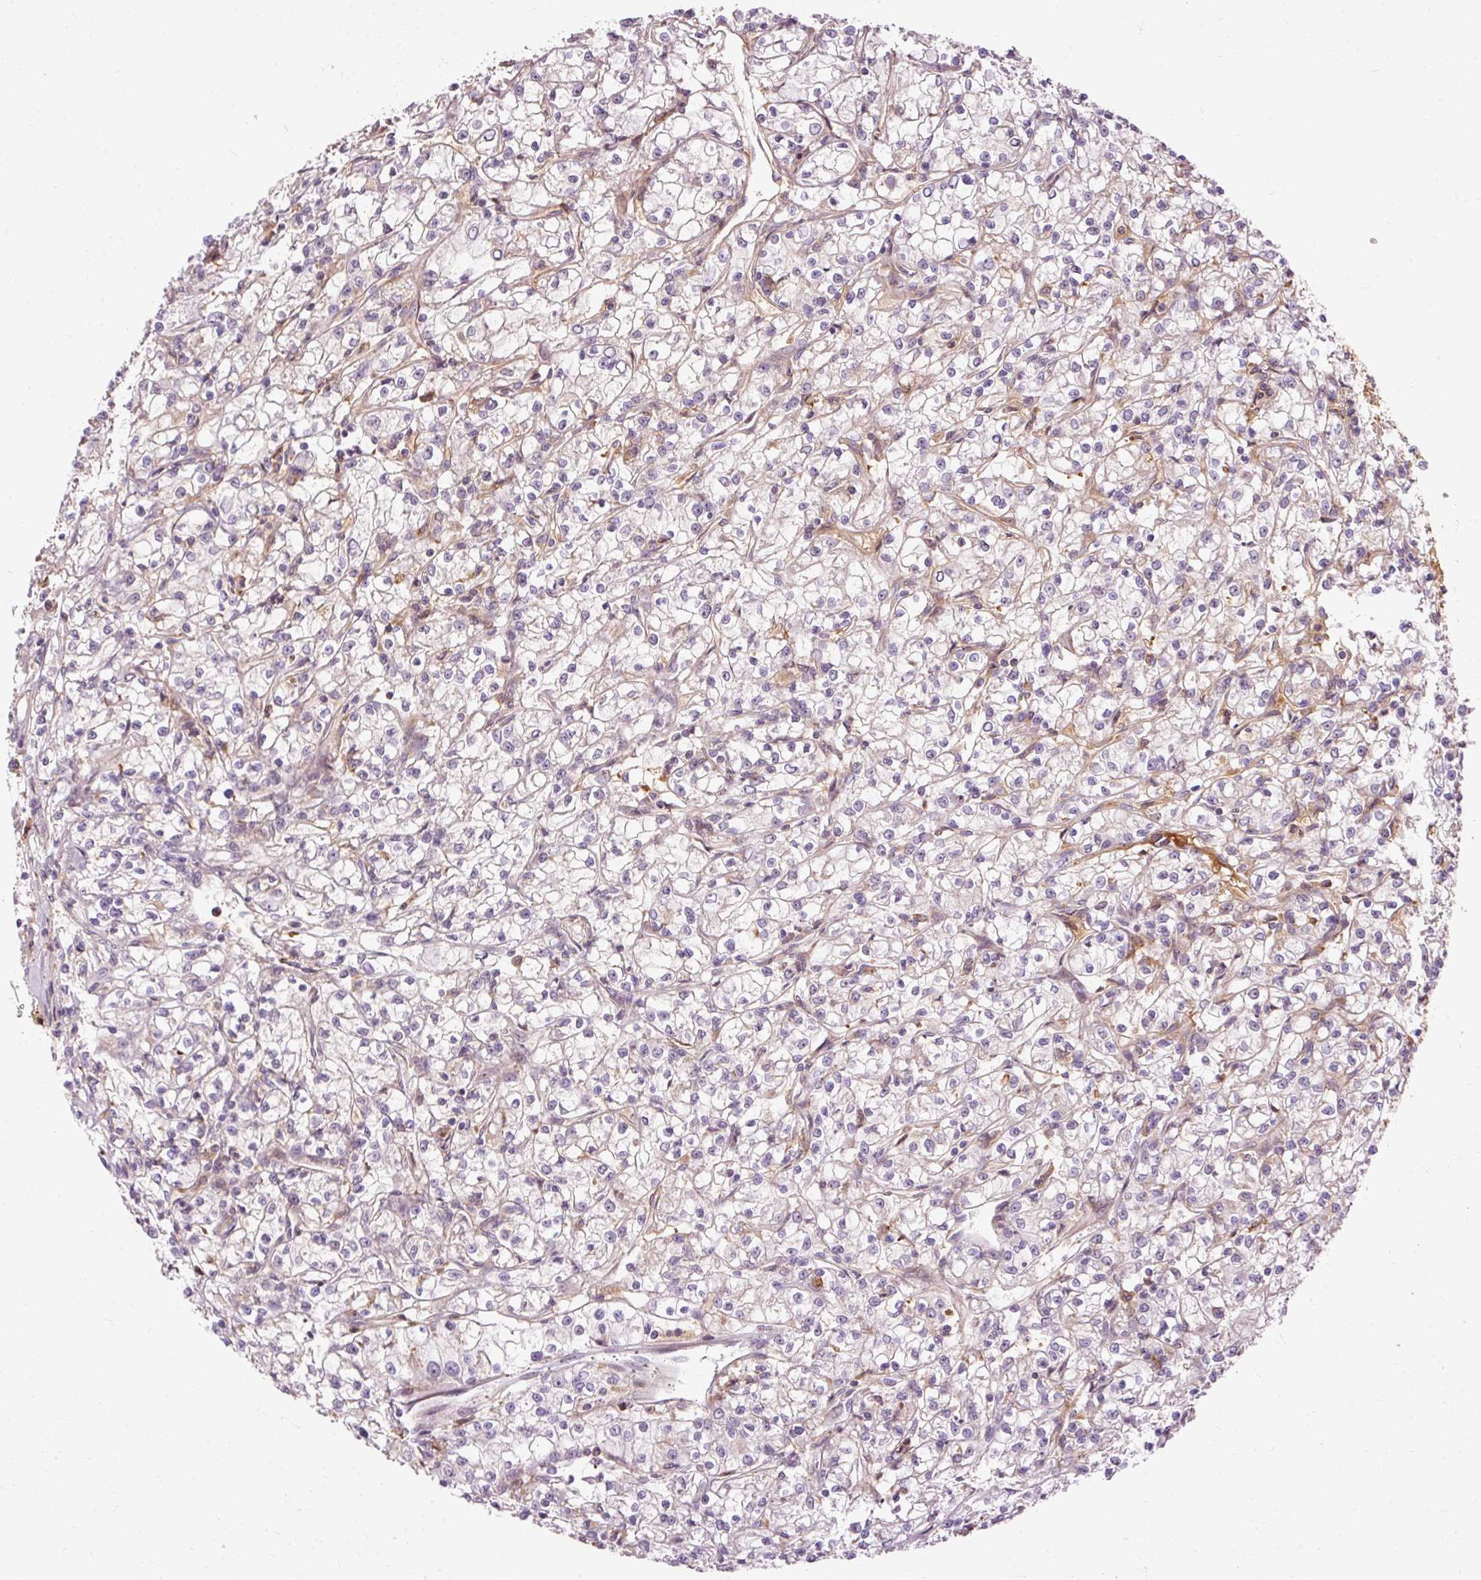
{"staining": {"intensity": "weak", "quantity": "<25%", "location": "cytoplasmic/membranous"}, "tissue": "renal cancer", "cell_type": "Tumor cells", "image_type": "cancer", "snomed": [{"axis": "morphology", "description": "Adenocarcinoma, NOS"}, {"axis": "topography", "description": "Kidney"}], "caption": "This image is of renal cancer stained with IHC to label a protein in brown with the nuclei are counter-stained blue. There is no staining in tumor cells.", "gene": "CEBPZ", "patient": {"sex": "female", "age": 59}}